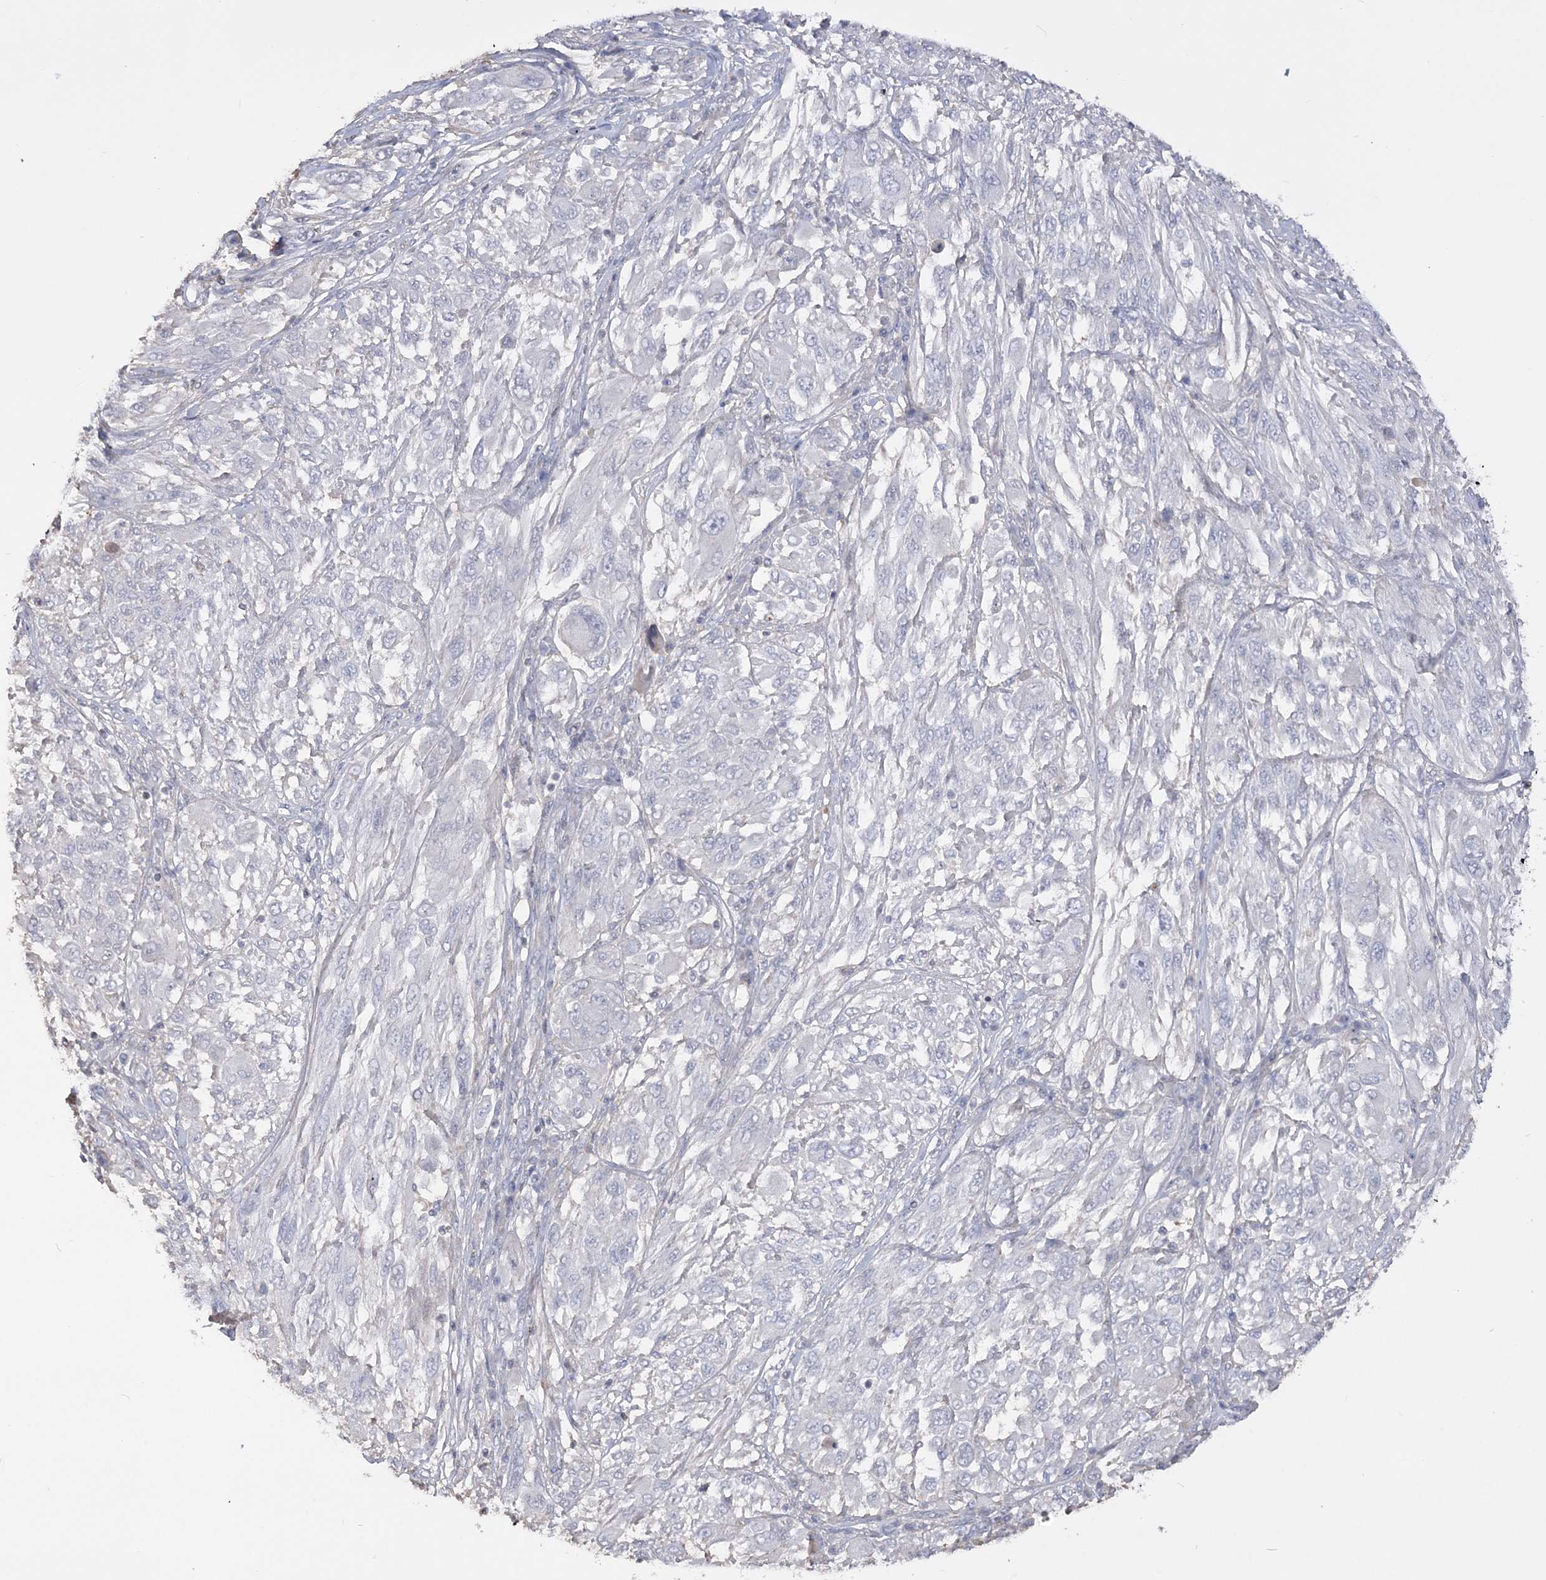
{"staining": {"intensity": "negative", "quantity": "none", "location": "none"}, "tissue": "melanoma", "cell_type": "Tumor cells", "image_type": "cancer", "snomed": [{"axis": "morphology", "description": "Malignant melanoma, NOS"}, {"axis": "topography", "description": "Skin"}], "caption": "DAB immunohistochemical staining of human melanoma exhibits no significant expression in tumor cells.", "gene": "SLFN14", "patient": {"sex": "female", "age": 91}}